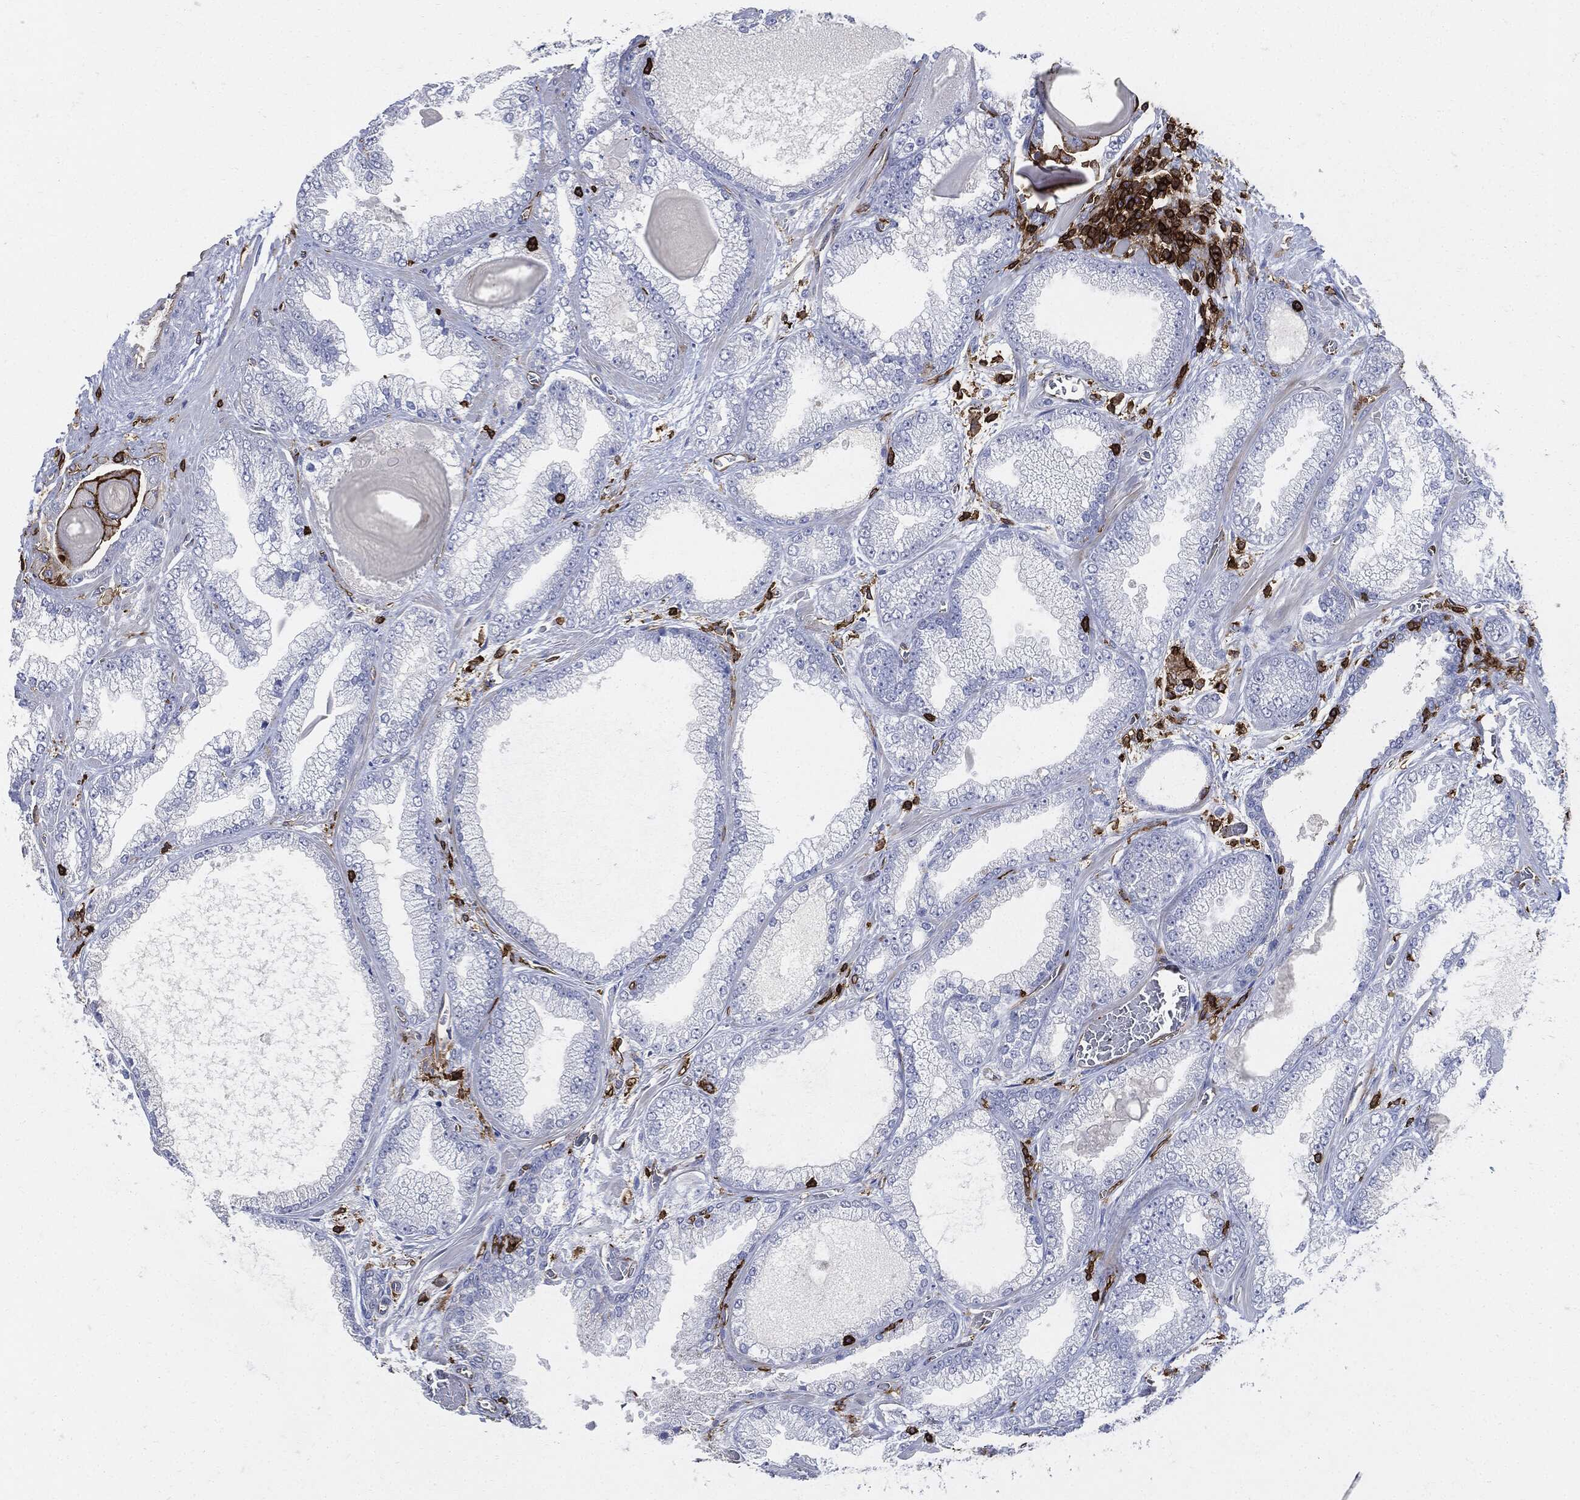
{"staining": {"intensity": "negative", "quantity": "none", "location": "none"}, "tissue": "prostate cancer", "cell_type": "Tumor cells", "image_type": "cancer", "snomed": [{"axis": "morphology", "description": "Adenocarcinoma, Low grade"}, {"axis": "topography", "description": "Prostate"}], "caption": "High power microscopy histopathology image of an IHC image of adenocarcinoma (low-grade) (prostate), revealing no significant positivity in tumor cells.", "gene": "PTPRC", "patient": {"sex": "male", "age": 57}}